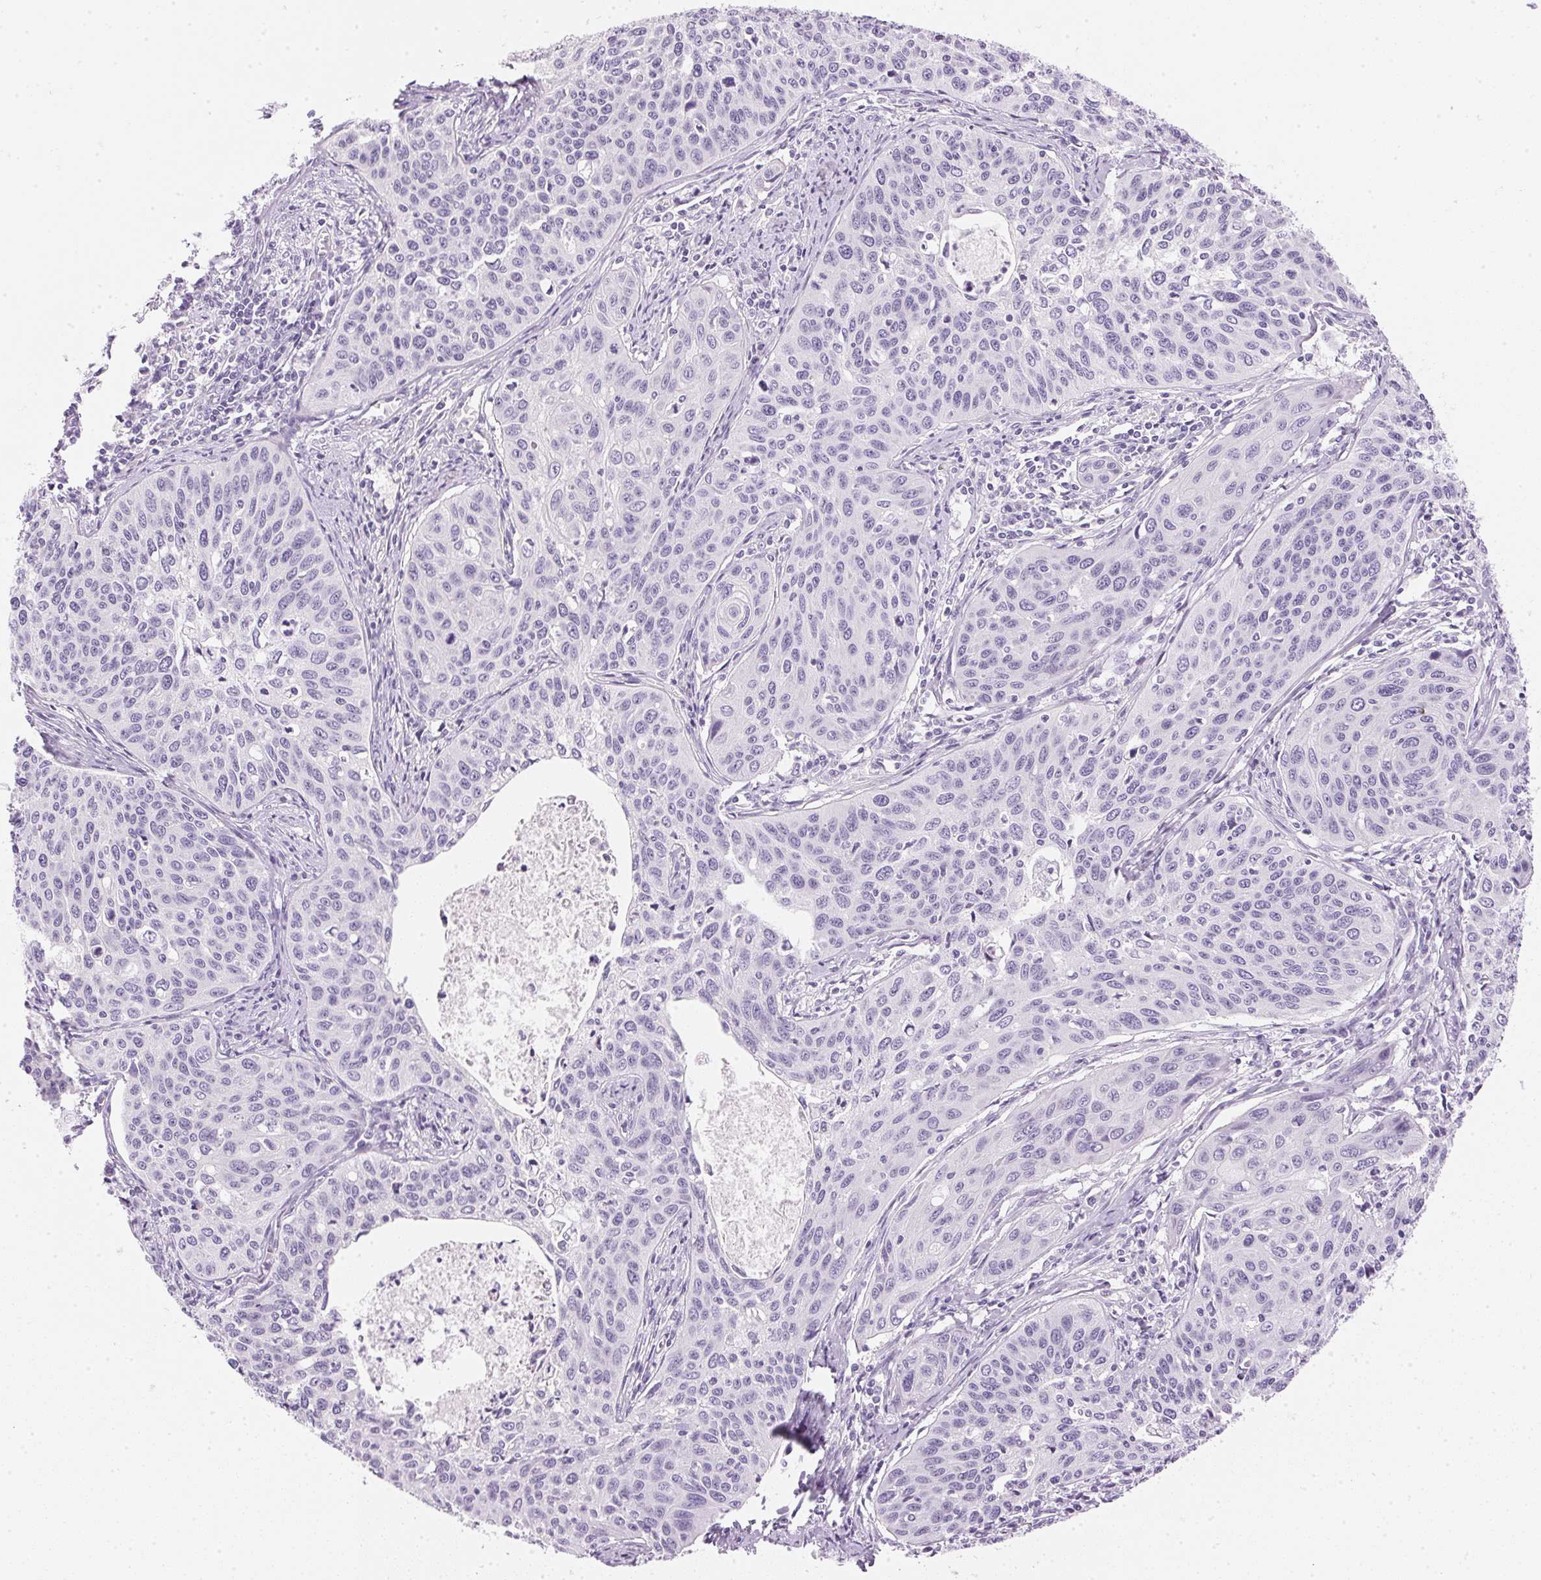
{"staining": {"intensity": "negative", "quantity": "none", "location": "none"}, "tissue": "cervical cancer", "cell_type": "Tumor cells", "image_type": "cancer", "snomed": [{"axis": "morphology", "description": "Squamous cell carcinoma, NOS"}, {"axis": "topography", "description": "Cervix"}], "caption": "Human squamous cell carcinoma (cervical) stained for a protein using immunohistochemistry (IHC) displays no positivity in tumor cells.", "gene": "IGFBP1", "patient": {"sex": "female", "age": 31}}